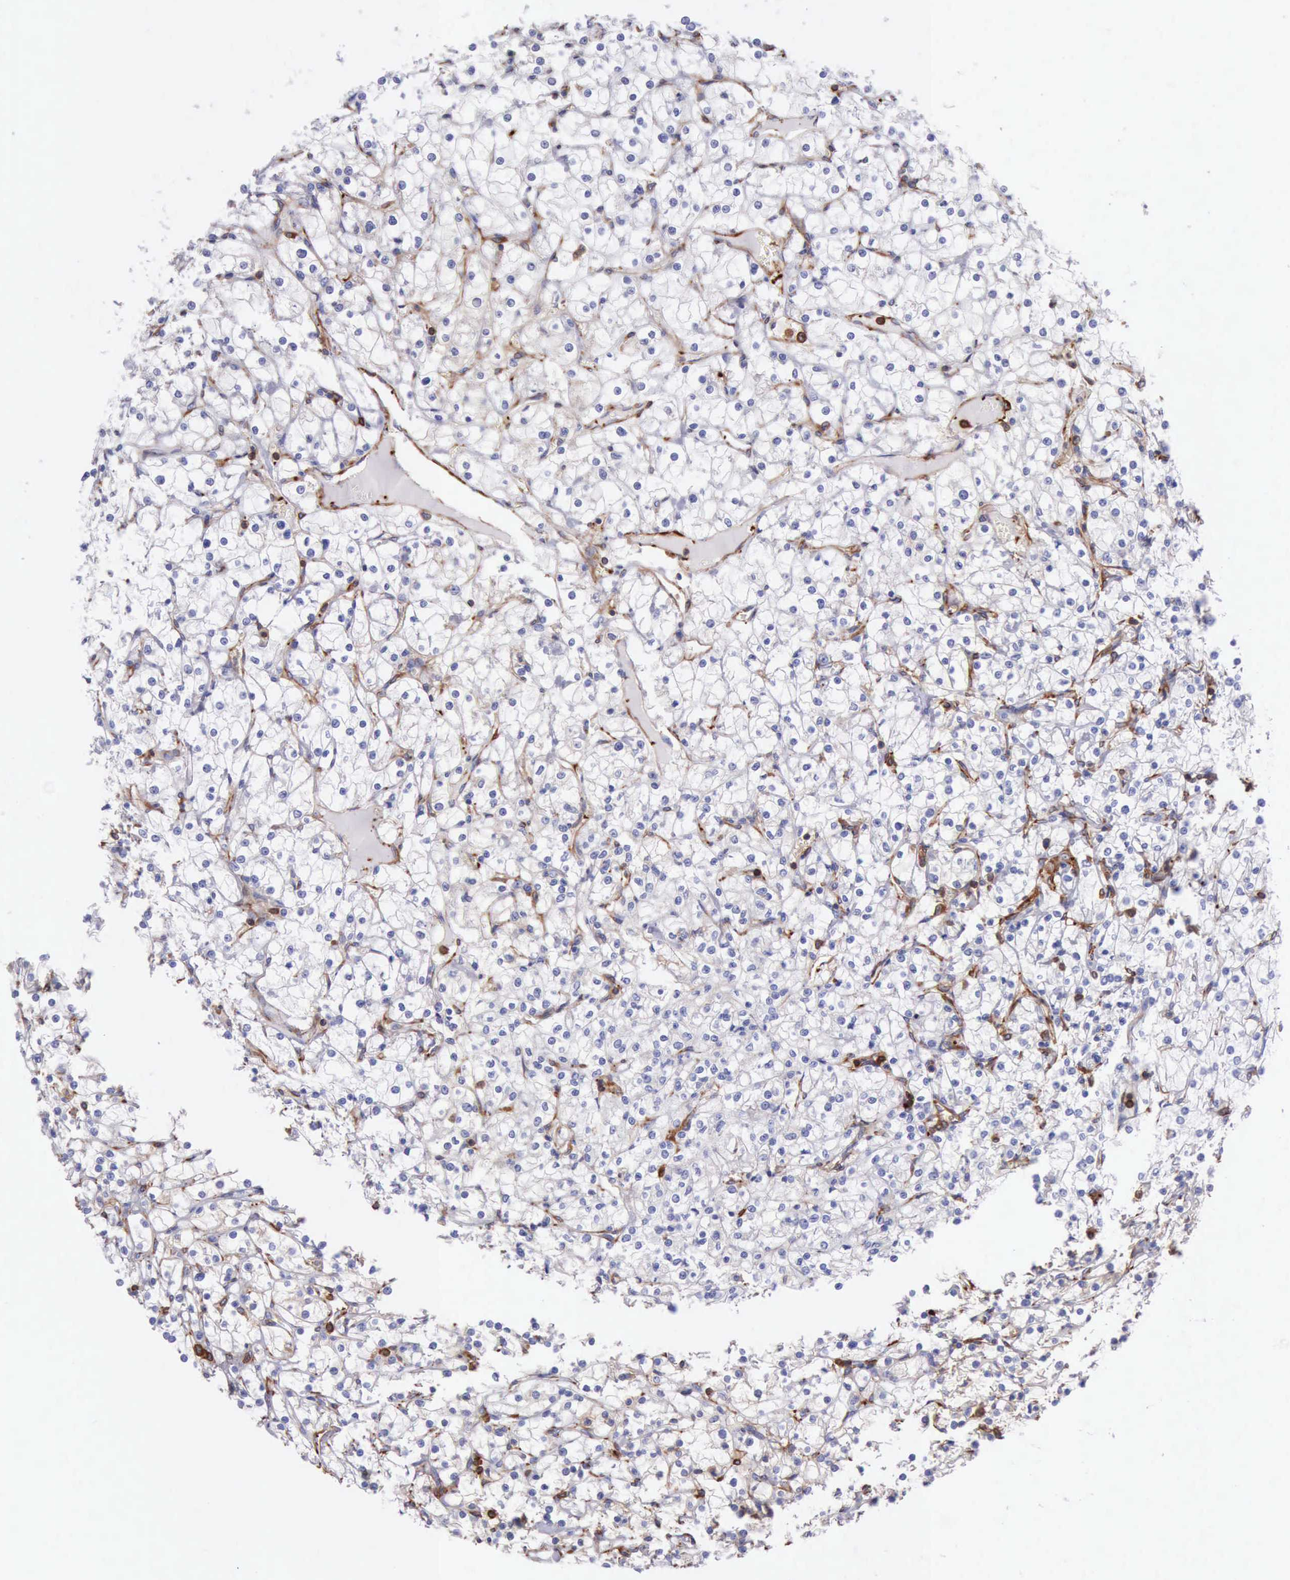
{"staining": {"intensity": "negative", "quantity": "none", "location": "none"}, "tissue": "renal cancer", "cell_type": "Tumor cells", "image_type": "cancer", "snomed": [{"axis": "morphology", "description": "Adenocarcinoma, NOS"}, {"axis": "topography", "description": "Kidney"}], "caption": "Renal cancer (adenocarcinoma) stained for a protein using IHC demonstrates no positivity tumor cells.", "gene": "FLNA", "patient": {"sex": "female", "age": 73}}